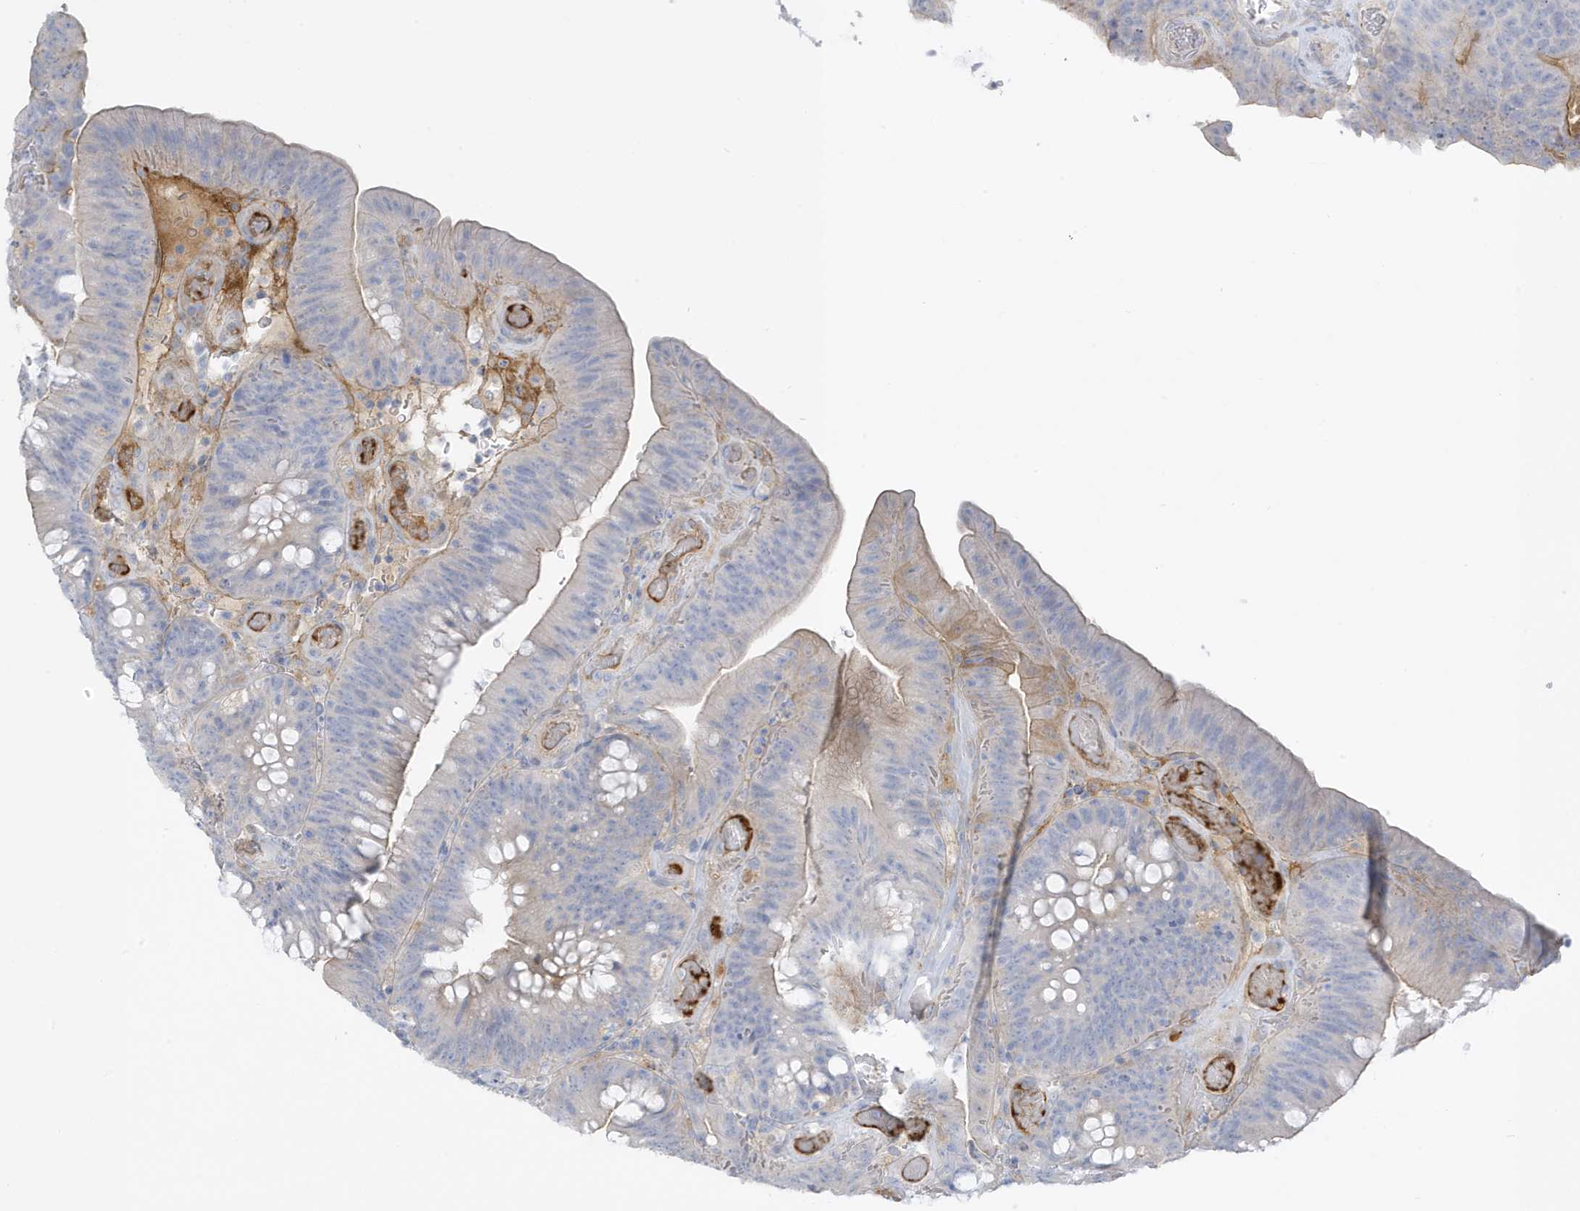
{"staining": {"intensity": "moderate", "quantity": "<25%", "location": "cytoplasmic/membranous"}, "tissue": "colorectal cancer", "cell_type": "Tumor cells", "image_type": "cancer", "snomed": [{"axis": "morphology", "description": "Normal tissue, NOS"}, {"axis": "topography", "description": "Colon"}], "caption": "Brown immunohistochemical staining in human colorectal cancer shows moderate cytoplasmic/membranous expression in approximately <25% of tumor cells.", "gene": "ATP13A5", "patient": {"sex": "female", "age": 82}}